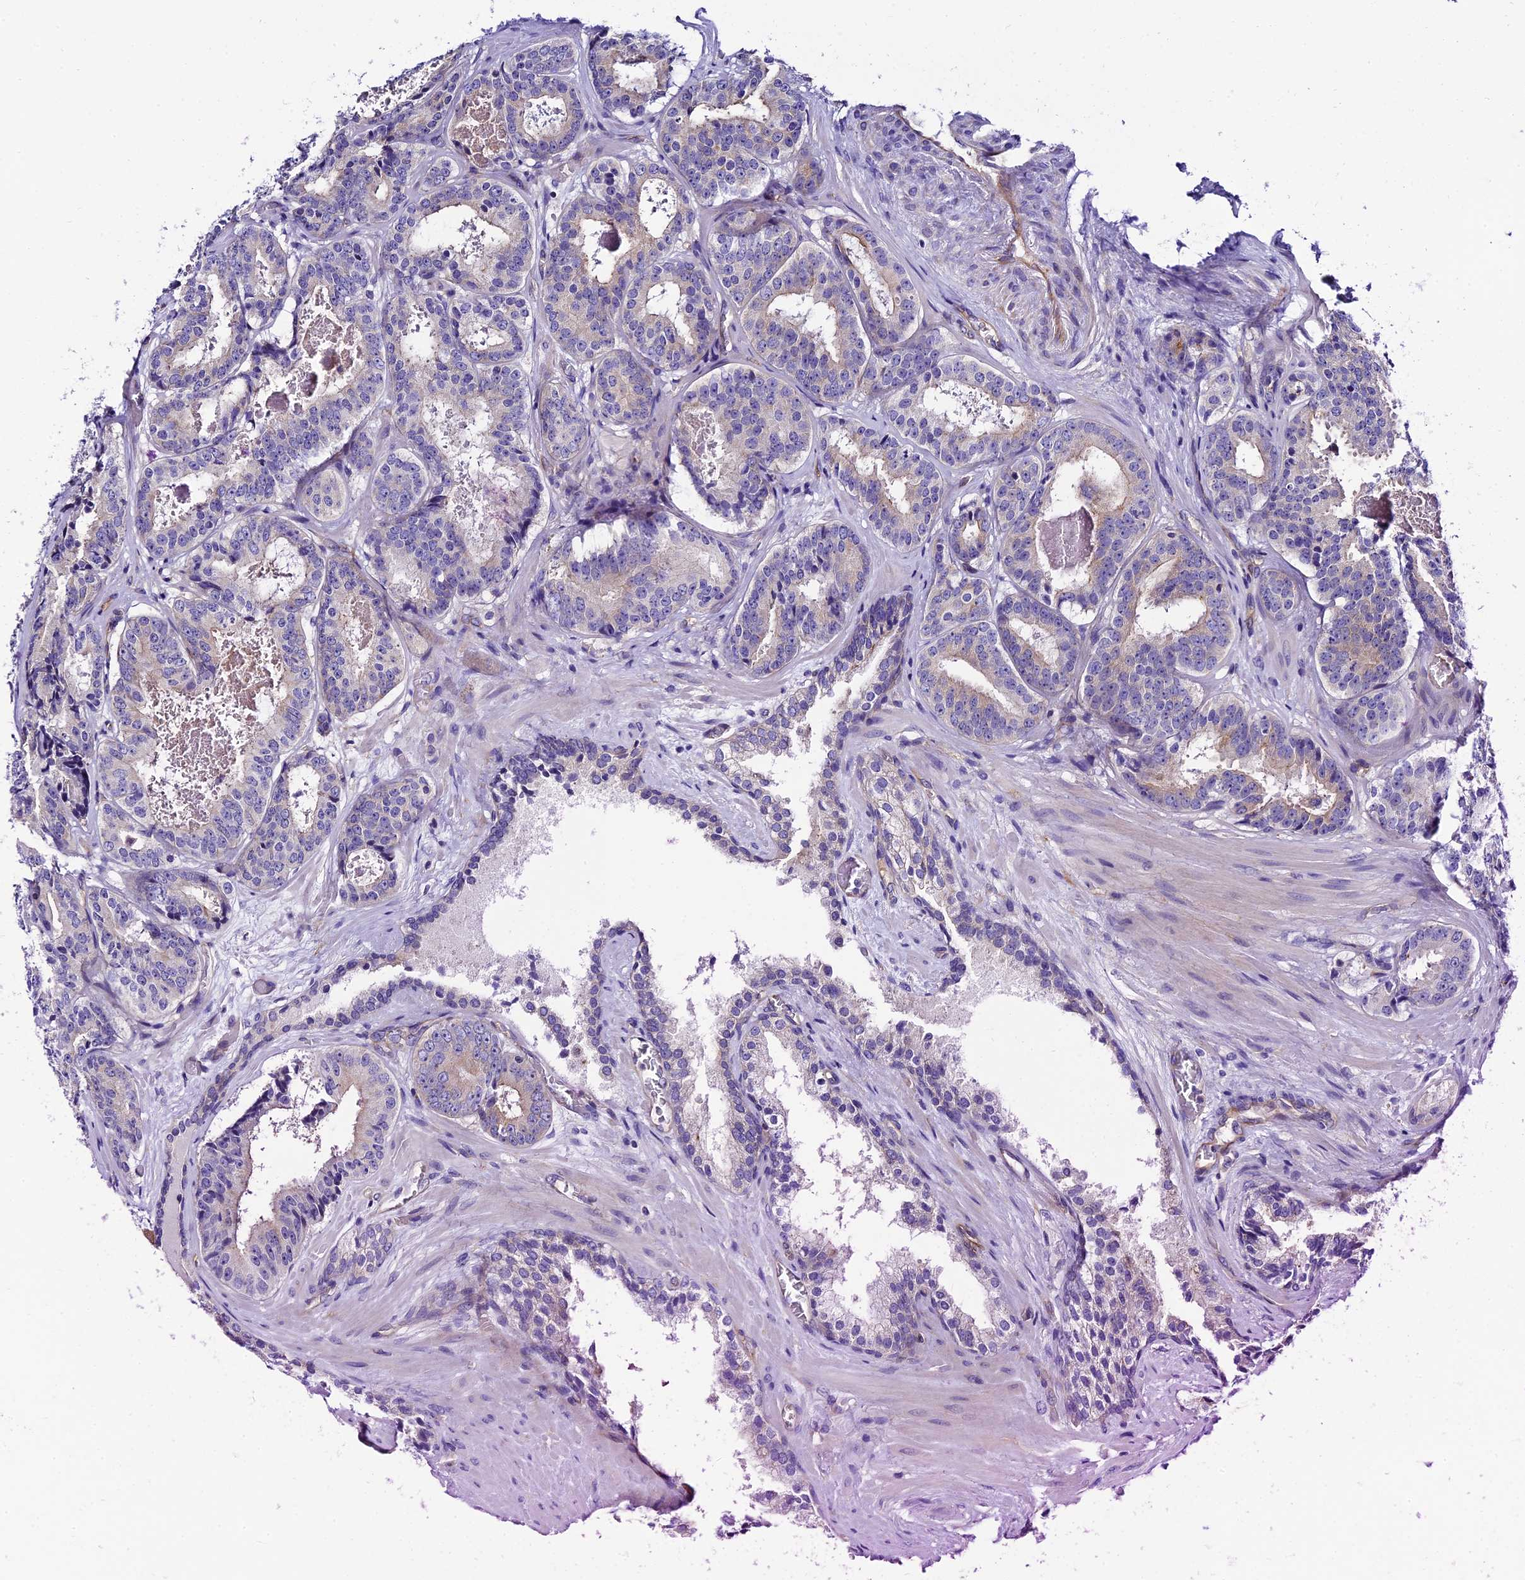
{"staining": {"intensity": "negative", "quantity": "none", "location": "none"}, "tissue": "prostate cancer", "cell_type": "Tumor cells", "image_type": "cancer", "snomed": [{"axis": "morphology", "description": "Adenocarcinoma, High grade"}, {"axis": "topography", "description": "Prostate"}], "caption": "Immunohistochemistry (IHC) photomicrograph of neoplastic tissue: adenocarcinoma (high-grade) (prostate) stained with DAB (3,3'-diaminobenzidine) exhibits no significant protein staining in tumor cells.", "gene": "PPFIA3", "patient": {"sex": "male", "age": 57}}